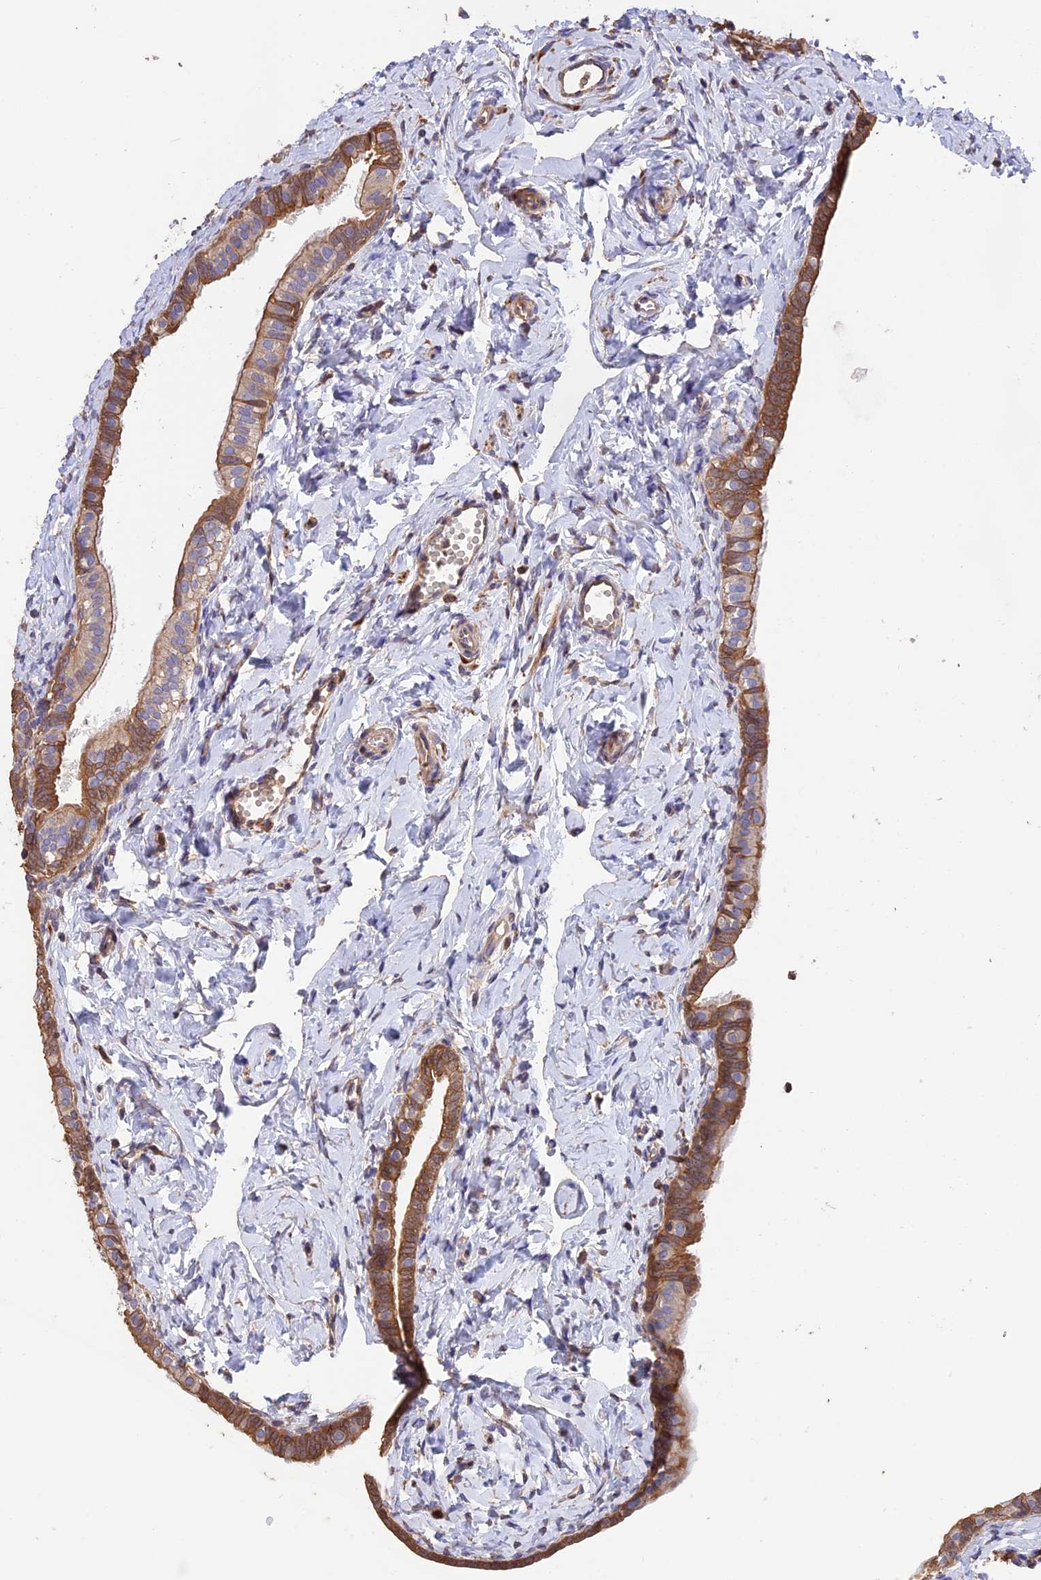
{"staining": {"intensity": "moderate", "quantity": ">75%", "location": "cytoplasmic/membranous"}, "tissue": "fallopian tube", "cell_type": "Glandular cells", "image_type": "normal", "snomed": [{"axis": "morphology", "description": "Normal tissue, NOS"}, {"axis": "topography", "description": "Fallopian tube"}], "caption": "Immunohistochemistry histopathology image of normal fallopian tube: human fallopian tube stained using immunohistochemistry exhibits medium levels of moderate protein expression localized specifically in the cytoplasmic/membranous of glandular cells, appearing as a cytoplasmic/membranous brown color.", "gene": "RASAL1", "patient": {"sex": "female", "age": 66}}